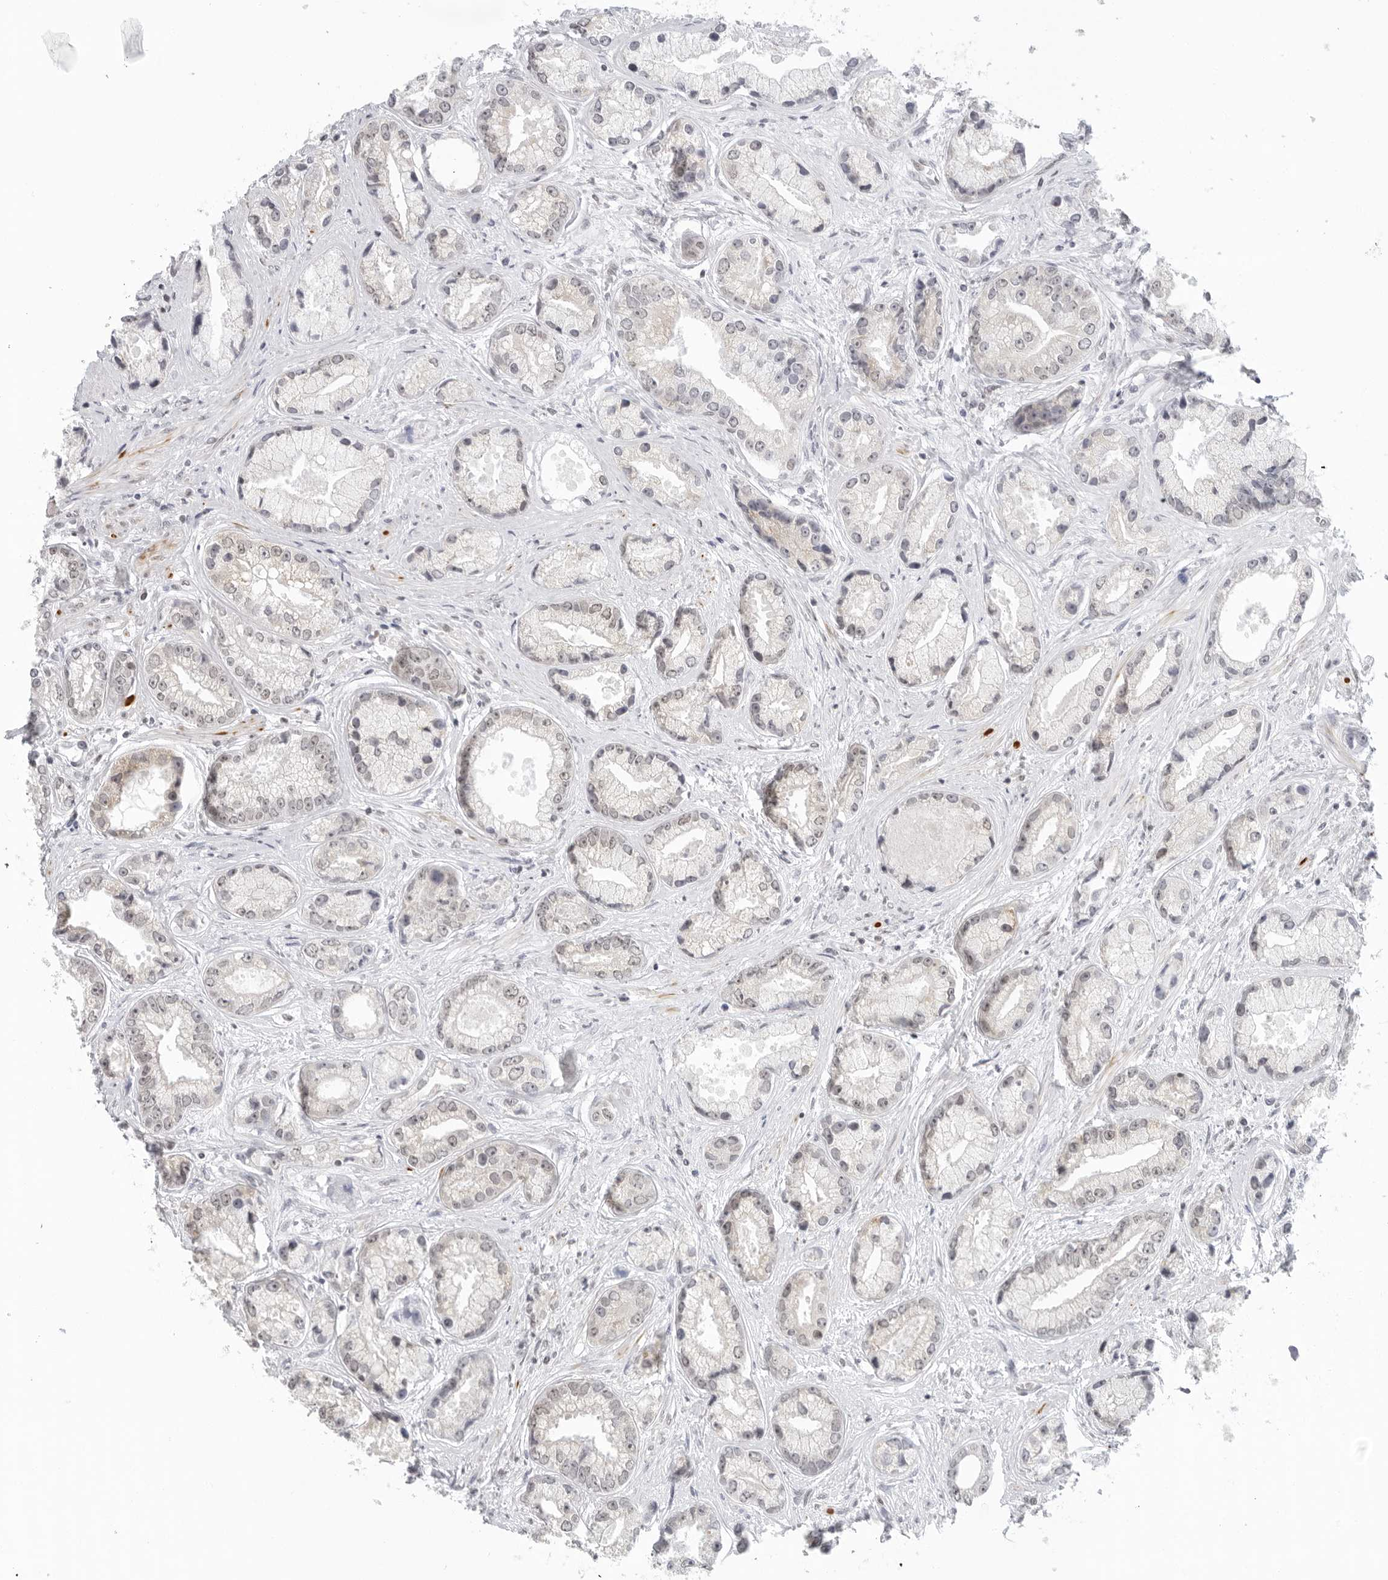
{"staining": {"intensity": "negative", "quantity": "none", "location": "none"}, "tissue": "prostate cancer", "cell_type": "Tumor cells", "image_type": "cancer", "snomed": [{"axis": "morphology", "description": "Adenocarcinoma, High grade"}, {"axis": "topography", "description": "Prostate"}], "caption": "Protein analysis of high-grade adenocarcinoma (prostate) demonstrates no significant staining in tumor cells.", "gene": "FOXK2", "patient": {"sex": "male", "age": 61}}